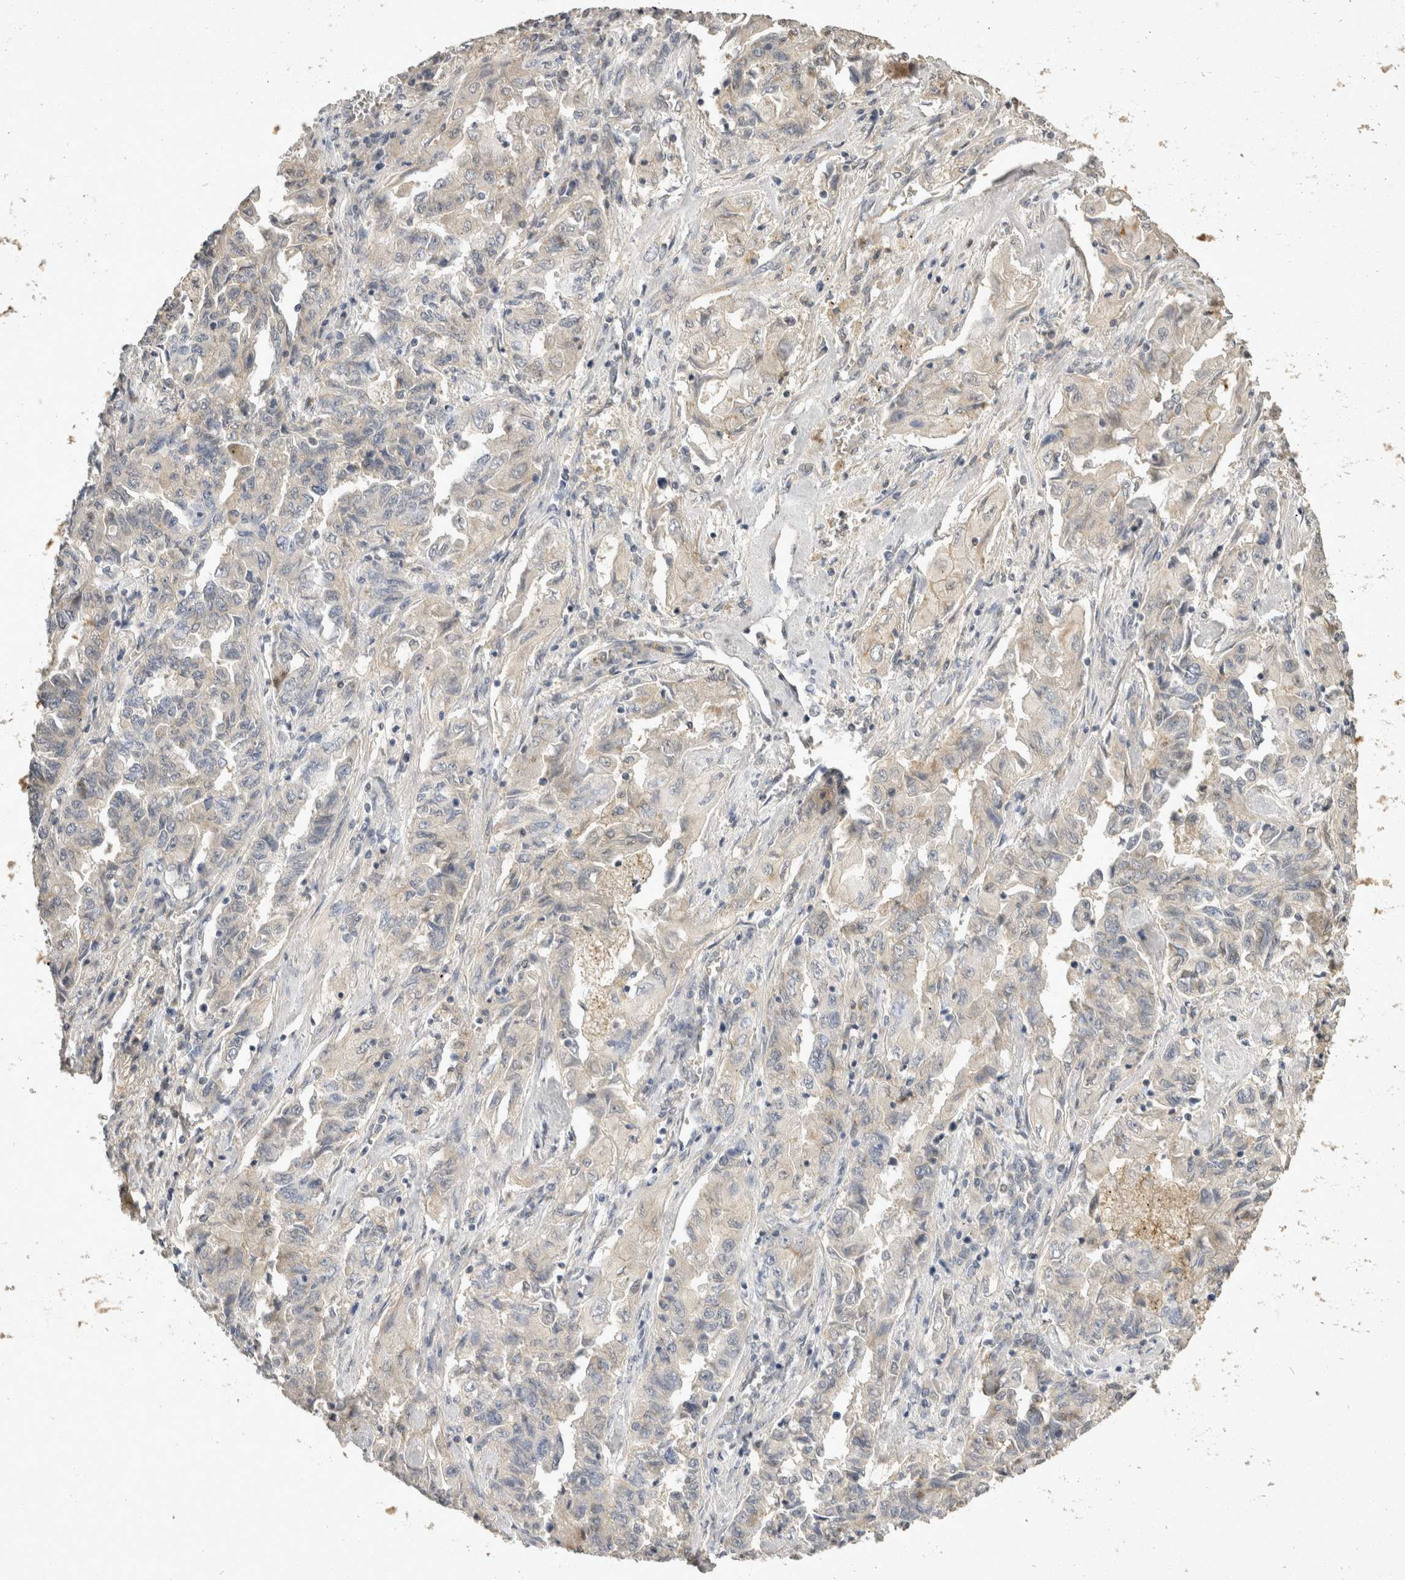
{"staining": {"intensity": "negative", "quantity": "none", "location": "none"}, "tissue": "lung cancer", "cell_type": "Tumor cells", "image_type": "cancer", "snomed": [{"axis": "morphology", "description": "Adenocarcinoma, NOS"}, {"axis": "topography", "description": "Lung"}], "caption": "This is an immunohistochemistry (IHC) image of adenocarcinoma (lung). There is no expression in tumor cells.", "gene": "TOM1L2", "patient": {"sex": "female", "age": 51}}